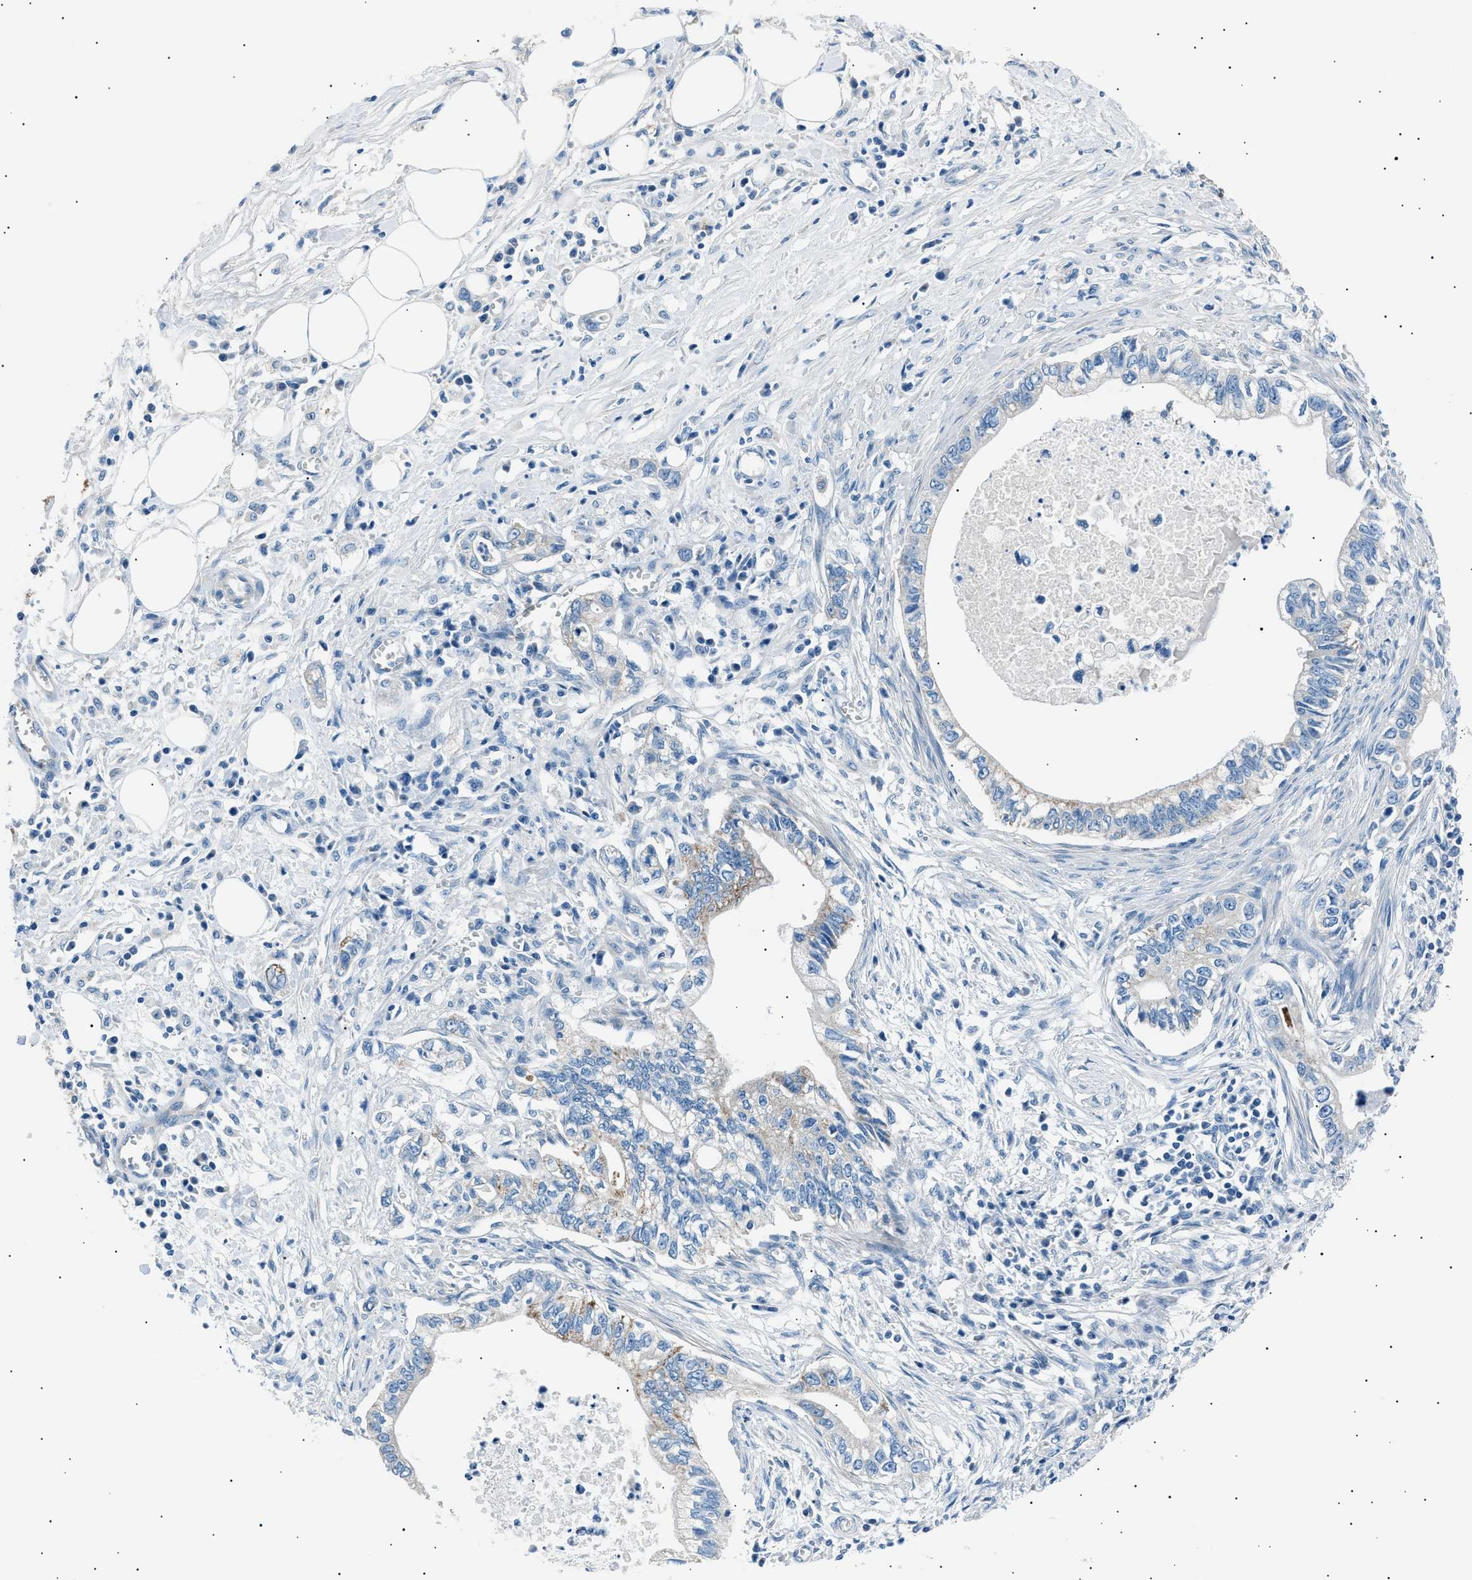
{"staining": {"intensity": "negative", "quantity": "none", "location": "none"}, "tissue": "pancreatic cancer", "cell_type": "Tumor cells", "image_type": "cancer", "snomed": [{"axis": "morphology", "description": "Adenocarcinoma, NOS"}, {"axis": "topography", "description": "Pancreas"}], "caption": "Tumor cells are negative for protein expression in human adenocarcinoma (pancreatic).", "gene": "LRRC37B", "patient": {"sex": "male", "age": 56}}